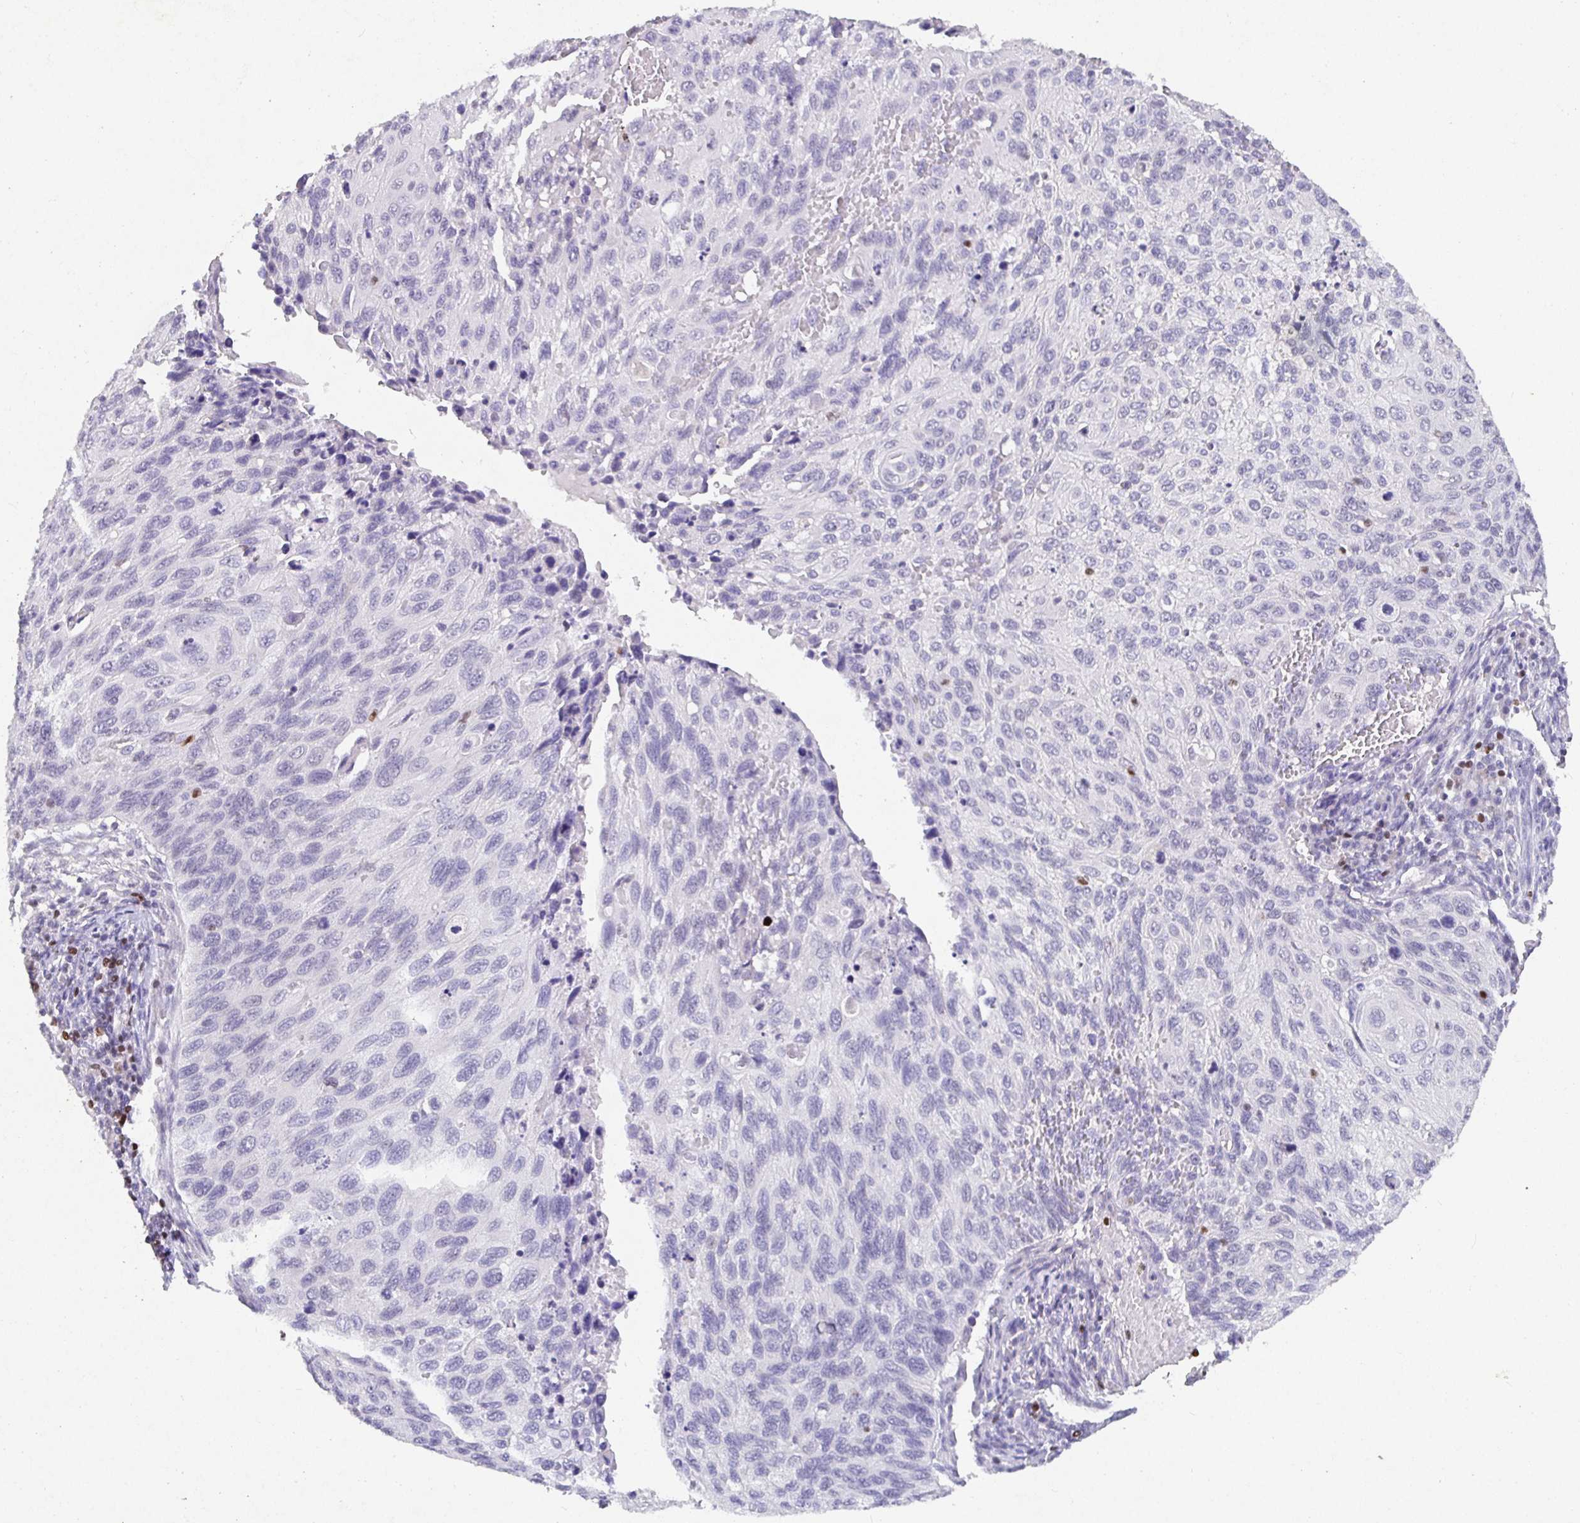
{"staining": {"intensity": "negative", "quantity": "none", "location": "none"}, "tissue": "cervical cancer", "cell_type": "Tumor cells", "image_type": "cancer", "snomed": [{"axis": "morphology", "description": "Squamous cell carcinoma, NOS"}, {"axis": "topography", "description": "Cervix"}], "caption": "Immunohistochemistry (IHC) histopathology image of neoplastic tissue: human squamous cell carcinoma (cervical) stained with DAB exhibits no significant protein staining in tumor cells.", "gene": "SATB1", "patient": {"sex": "female", "age": 70}}